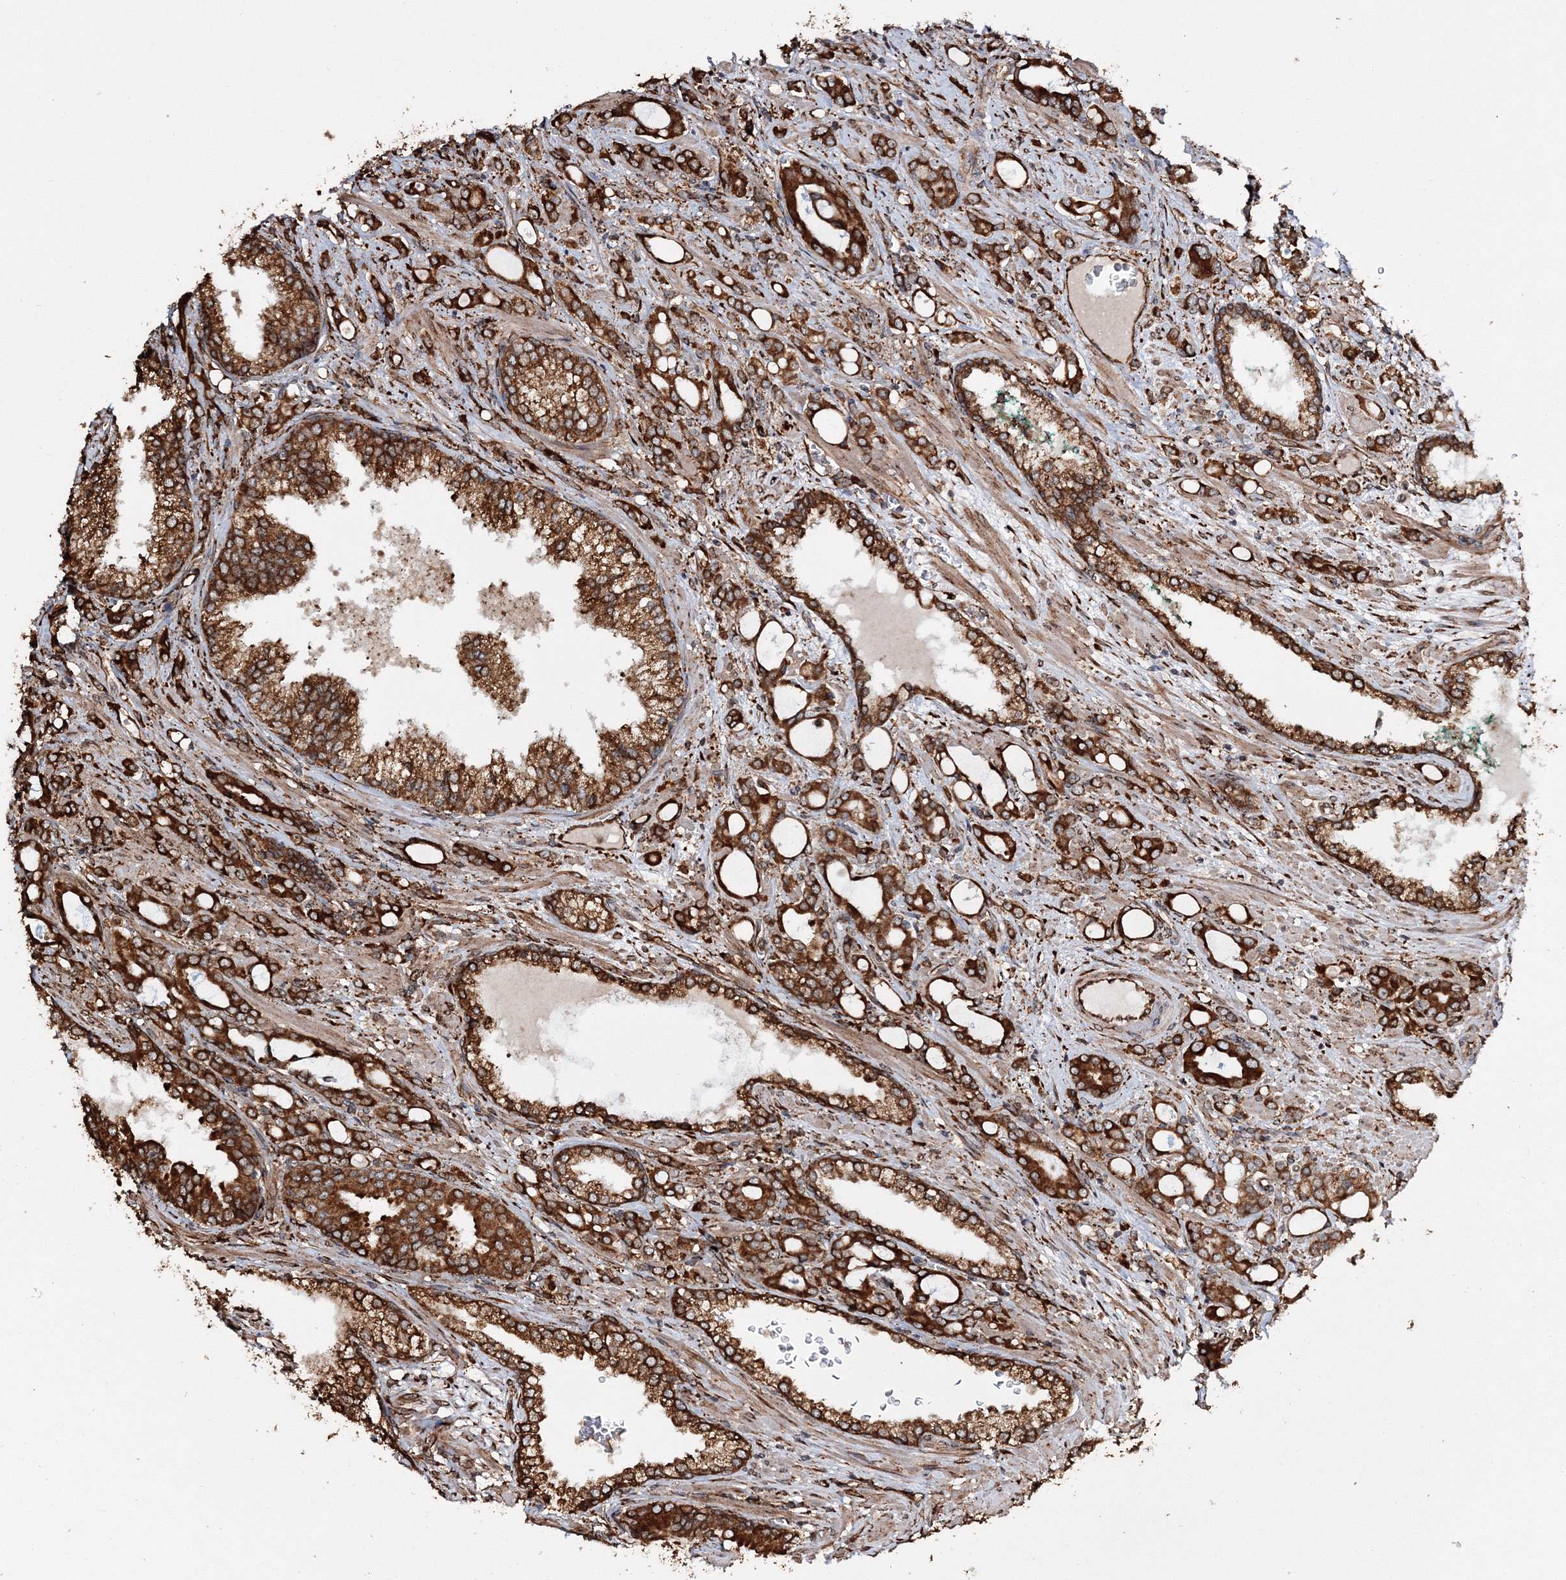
{"staining": {"intensity": "strong", "quantity": ">75%", "location": "cytoplasmic/membranous"}, "tissue": "prostate cancer", "cell_type": "Tumor cells", "image_type": "cancer", "snomed": [{"axis": "morphology", "description": "Adenocarcinoma, High grade"}, {"axis": "topography", "description": "Prostate"}], "caption": "Immunohistochemistry micrograph of human prostate cancer stained for a protein (brown), which exhibits high levels of strong cytoplasmic/membranous staining in approximately >75% of tumor cells.", "gene": "SCRN3", "patient": {"sex": "male", "age": 72}}